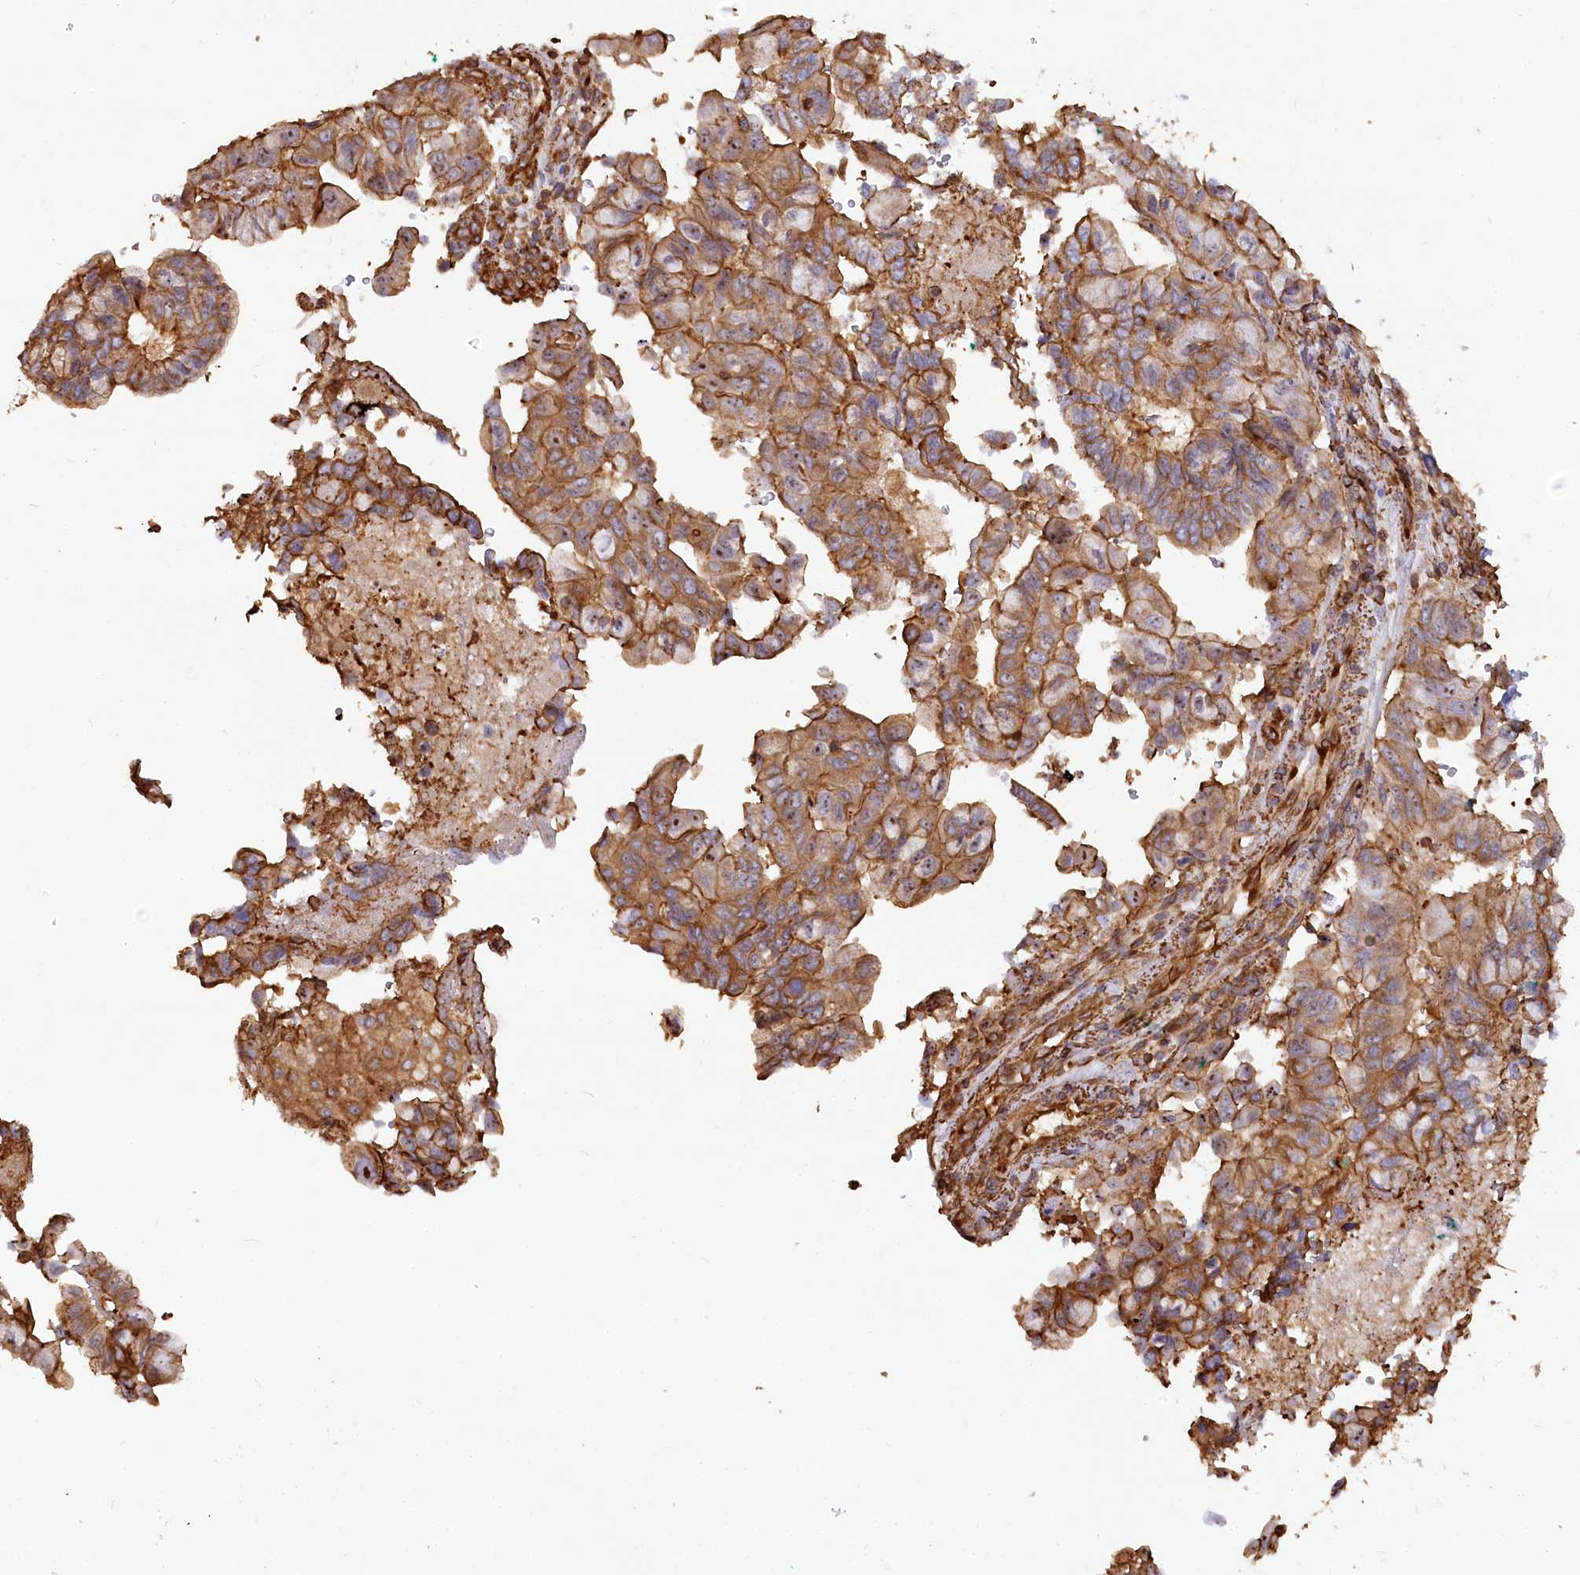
{"staining": {"intensity": "moderate", "quantity": ">75%", "location": "cytoplasmic/membranous"}, "tissue": "pancreatic cancer", "cell_type": "Tumor cells", "image_type": "cancer", "snomed": [{"axis": "morphology", "description": "Adenocarcinoma, NOS"}, {"axis": "topography", "description": "Pancreas"}], "caption": "About >75% of tumor cells in pancreatic cancer (adenocarcinoma) exhibit moderate cytoplasmic/membranous protein staining as visualized by brown immunohistochemical staining.", "gene": "WDR36", "patient": {"sex": "male", "age": 51}}